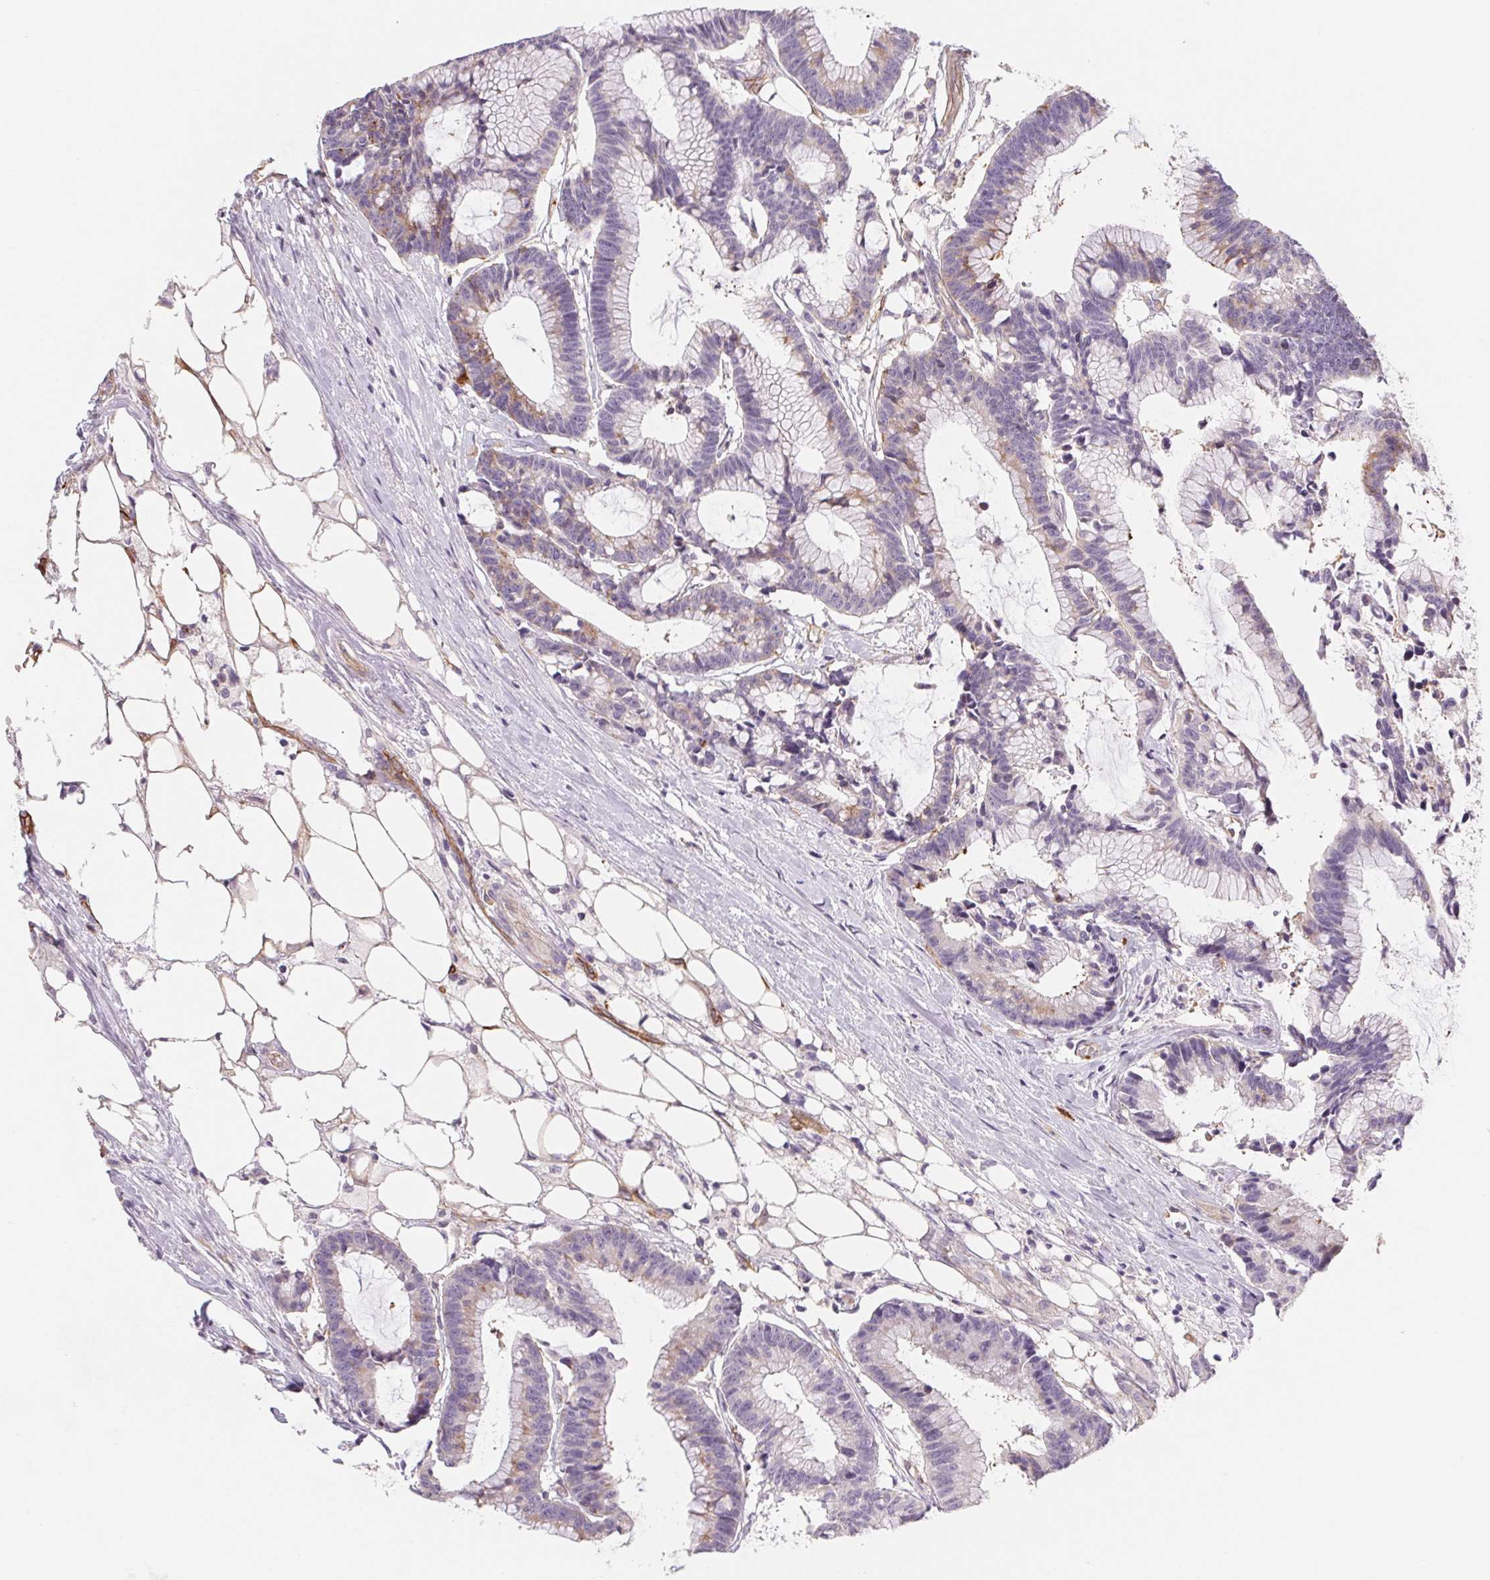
{"staining": {"intensity": "weak", "quantity": "<25%", "location": "cytoplasmic/membranous"}, "tissue": "colorectal cancer", "cell_type": "Tumor cells", "image_type": "cancer", "snomed": [{"axis": "morphology", "description": "Adenocarcinoma, NOS"}, {"axis": "topography", "description": "Colon"}], "caption": "Tumor cells are negative for brown protein staining in colorectal adenocarcinoma.", "gene": "ANKRD13B", "patient": {"sex": "female", "age": 78}}